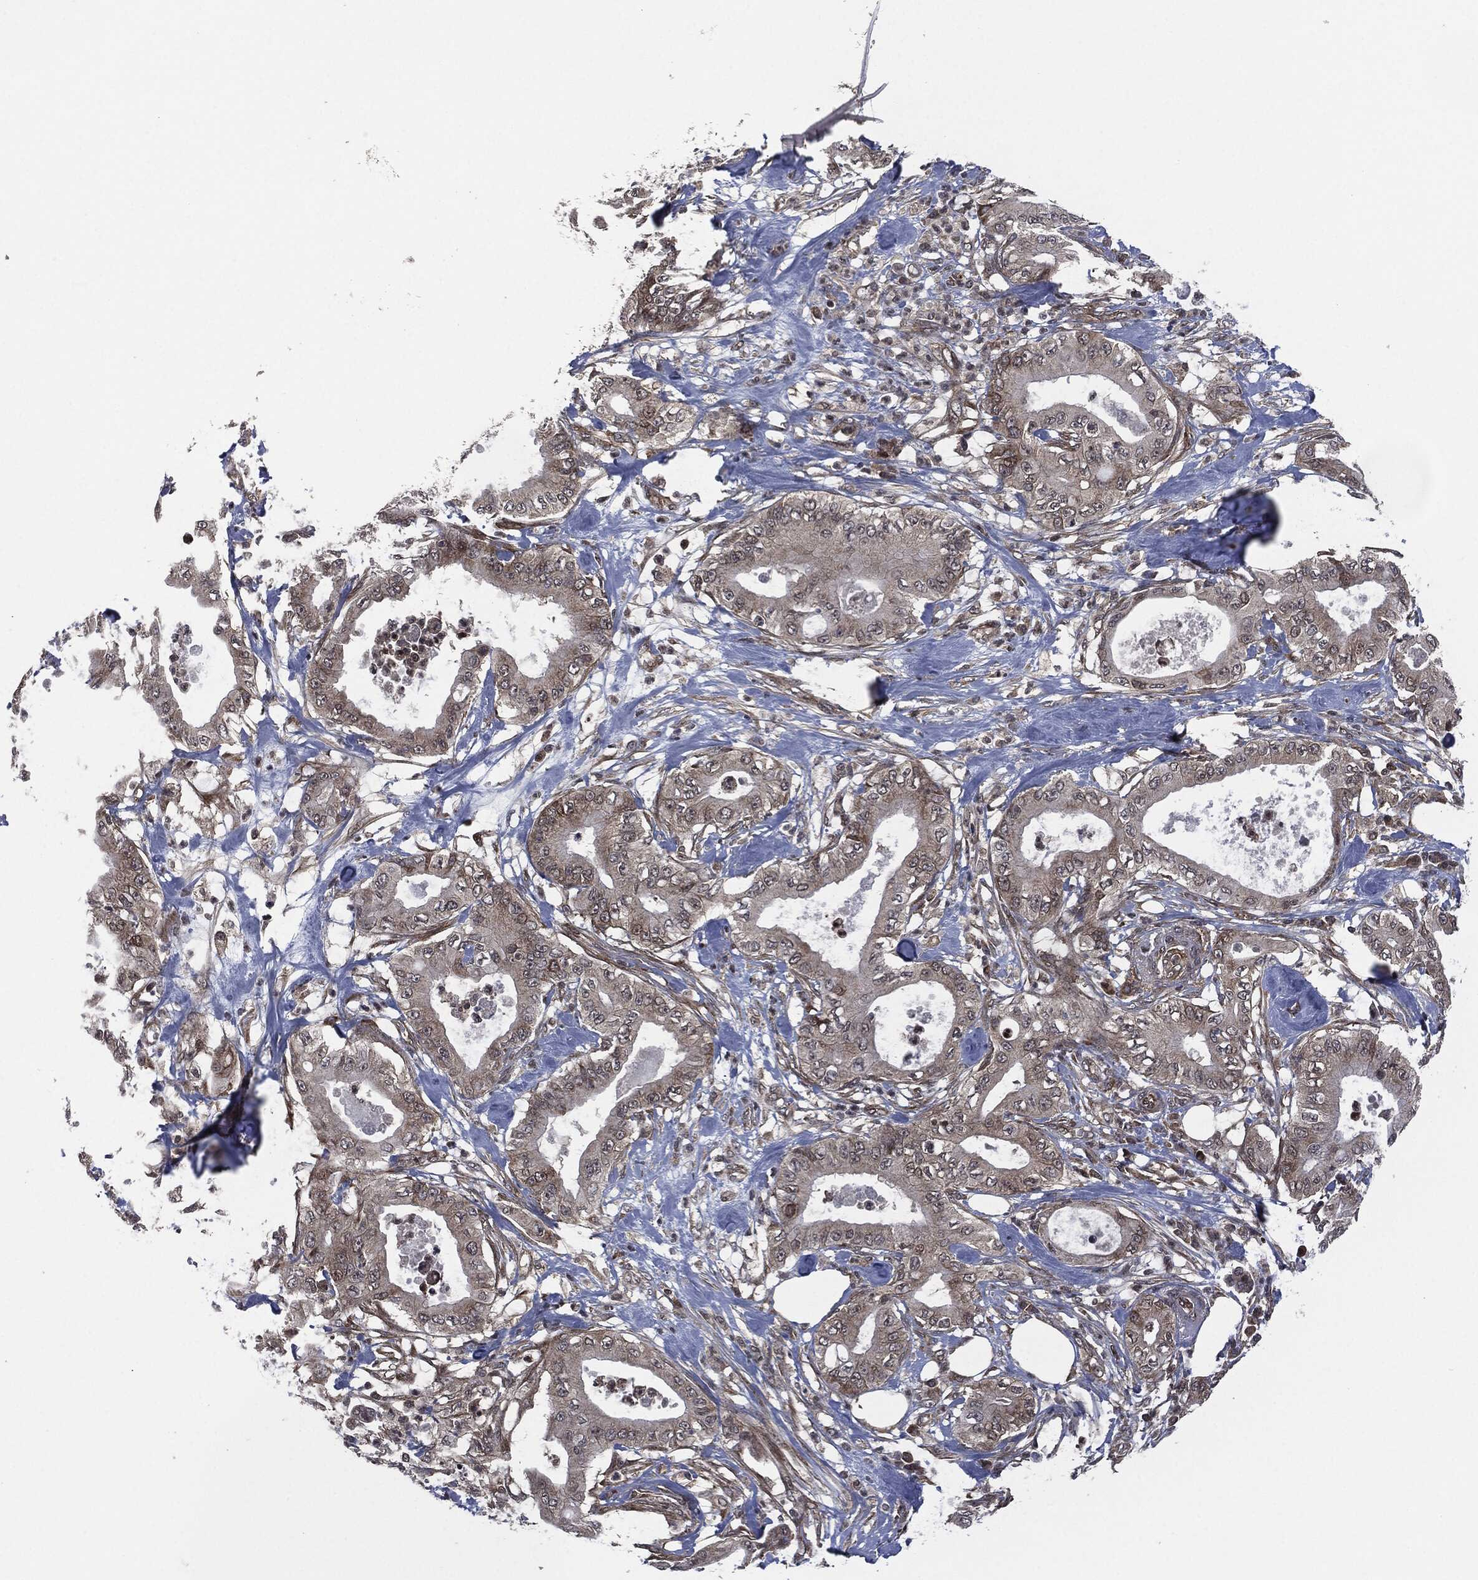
{"staining": {"intensity": "weak", "quantity": "25%-75%", "location": "cytoplasmic/membranous"}, "tissue": "pancreatic cancer", "cell_type": "Tumor cells", "image_type": "cancer", "snomed": [{"axis": "morphology", "description": "Adenocarcinoma, NOS"}, {"axis": "topography", "description": "Pancreas"}], "caption": "Pancreatic cancer was stained to show a protein in brown. There is low levels of weak cytoplasmic/membranous positivity in about 25%-75% of tumor cells.", "gene": "HRAS", "patient": {"sex": "male", "age": 71}}